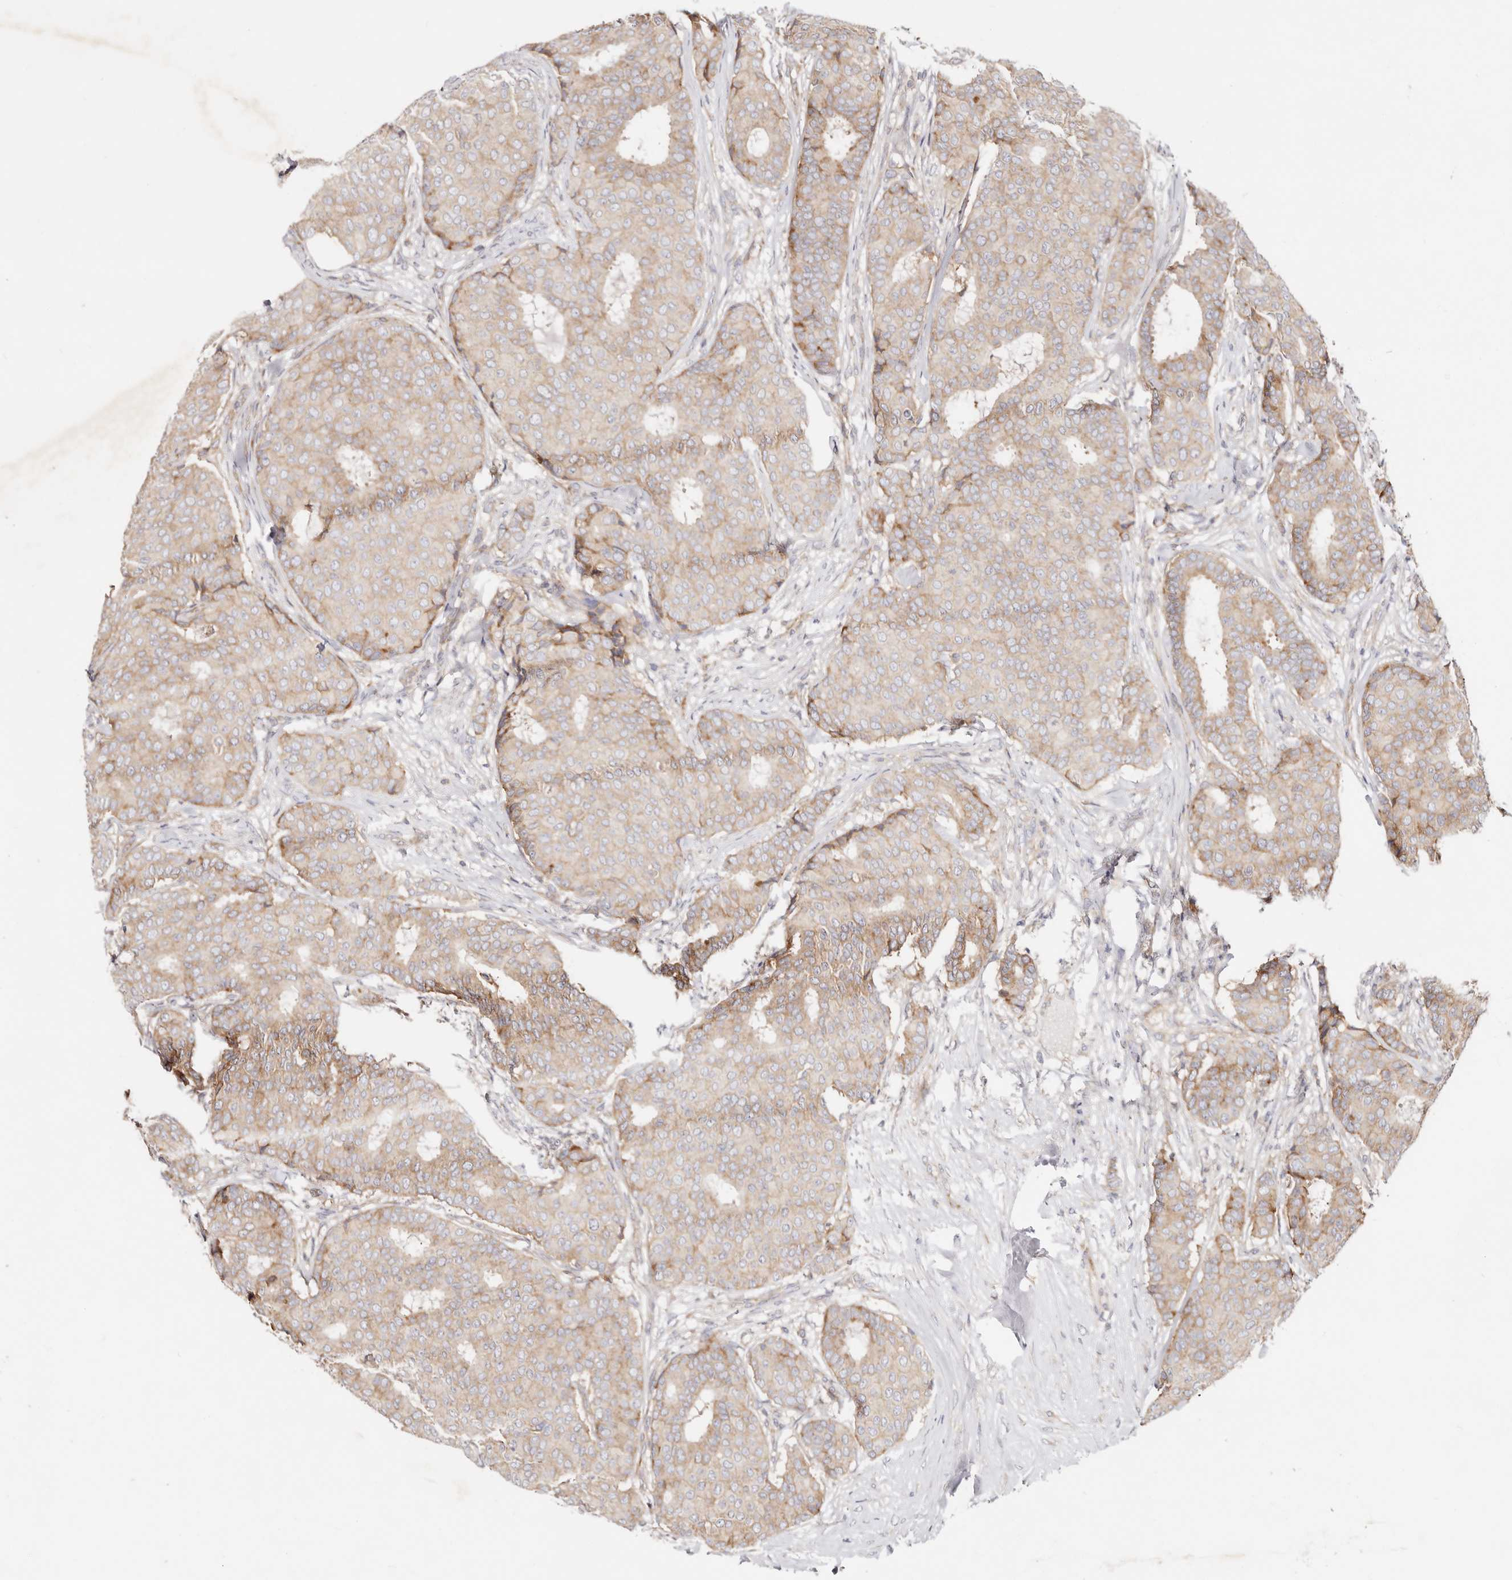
{"staining": {"intensity": "moderate", "quantity": ">75%", "location": "cytoplasmic/membranous"}, "tissue": "breast cancer", "cell_type": "Tumor cells", "image_type": "cancer", "snomed": [{"axis": "morphology", "description": "Duct carcinoma"}, {"axis": "topography", "description": "Breast"}], "caption": "IHC of human breast cancer (invasive ductal carcinoma) exhibits medium levels of moderate cytoplasmic/membranous positivity in about >75% of tumor cells. Nuclei are stained in blue.", "gene": "GNA13", "patient": {"sex": "female", "age": 75}}